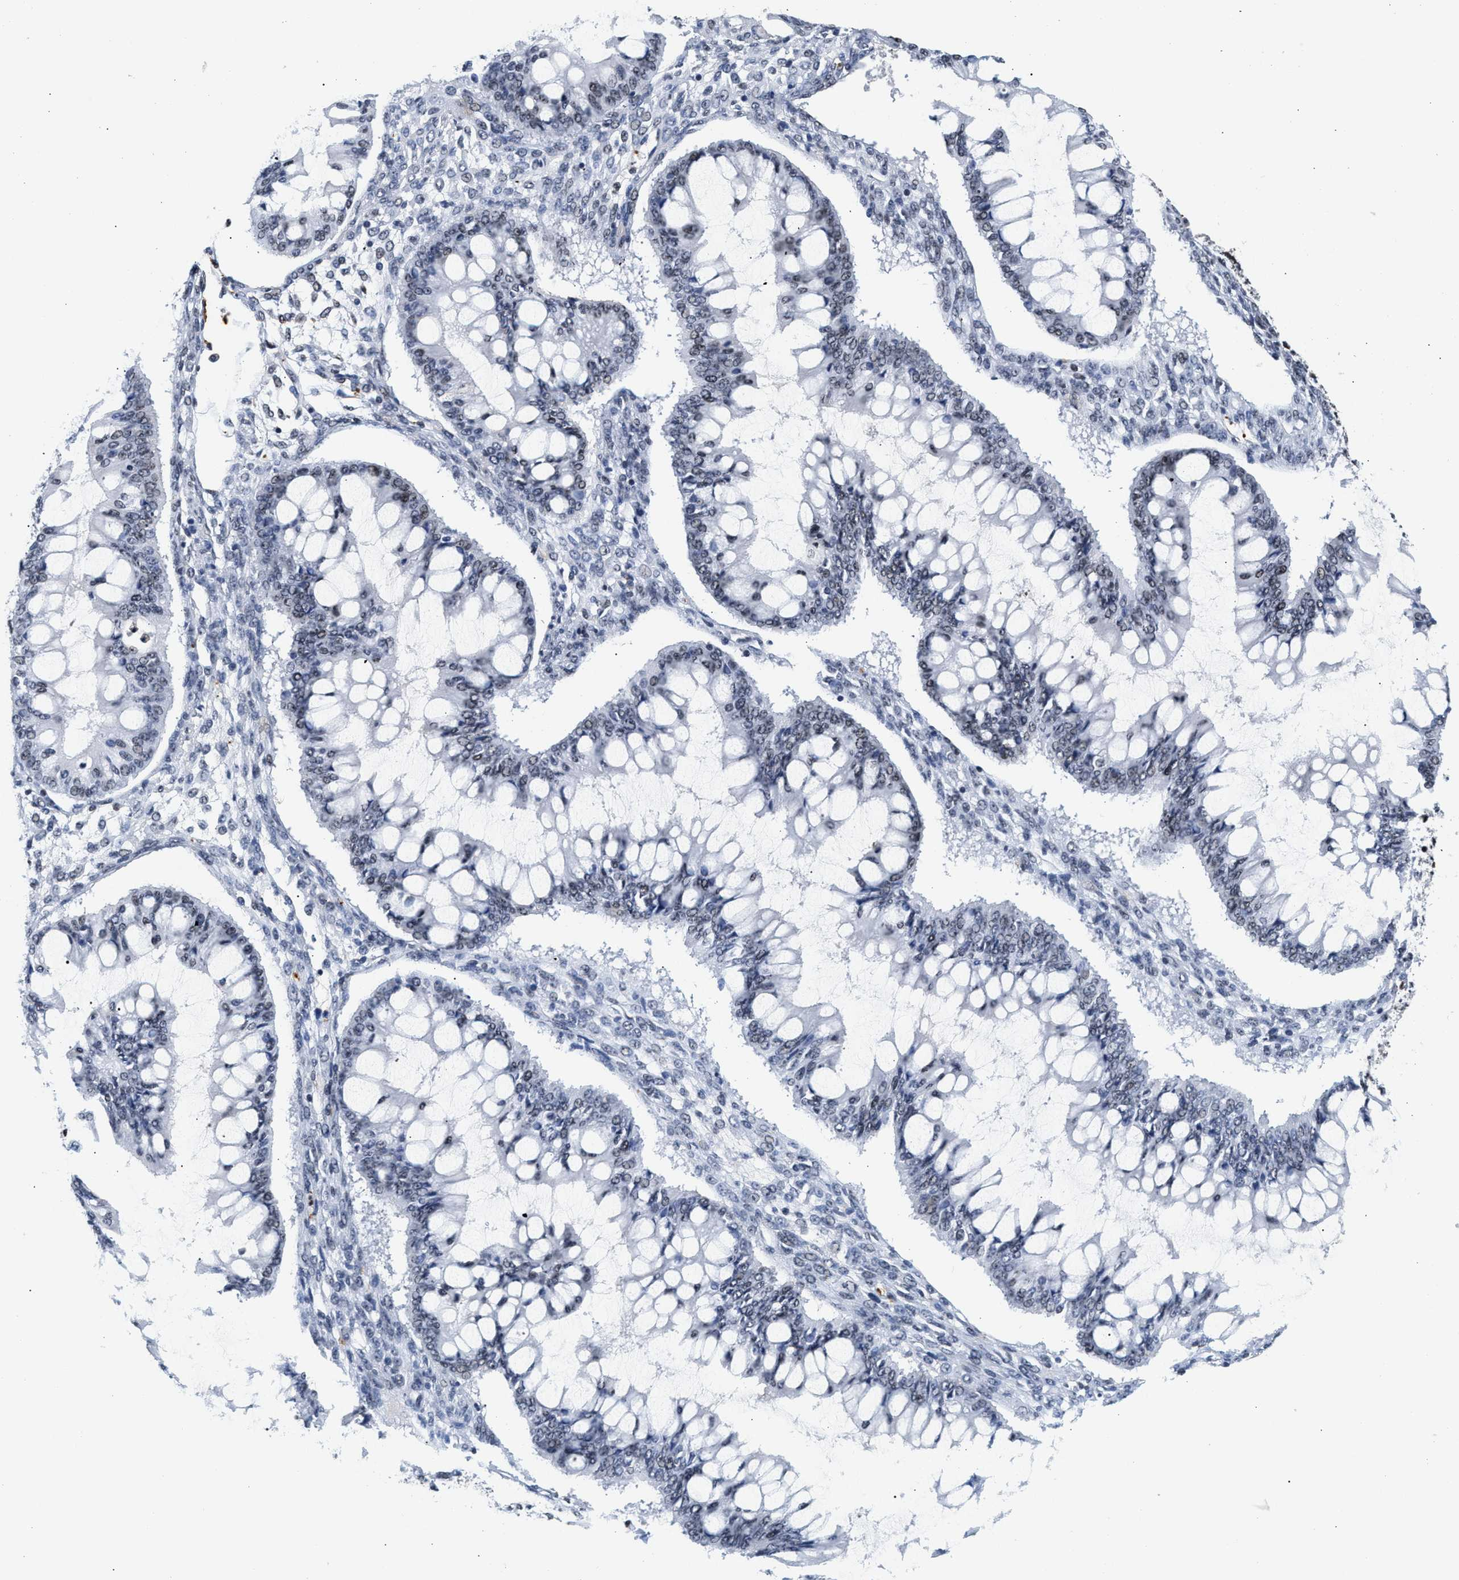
{"staining": {"intensity": "weak", "quantity": "<25%", "location": "nuclear"}, "tissue": "ovarian cancer", "cell_type": "Tumor cells", "image_type": "cancer", "snomed": [{"axis": "morphology", "description": "Cystadenocarcinoma, mucinous, NOS"}, {"axis": "topography", "description": "Ovary"}], "caption": "Ovarian mucinous cystadenocarcinoma was stained to show a protein in brown. There is no significant expression in tumor cells.", "gene": "RAD21", "patient": {"sex": "female", "age": 73}}